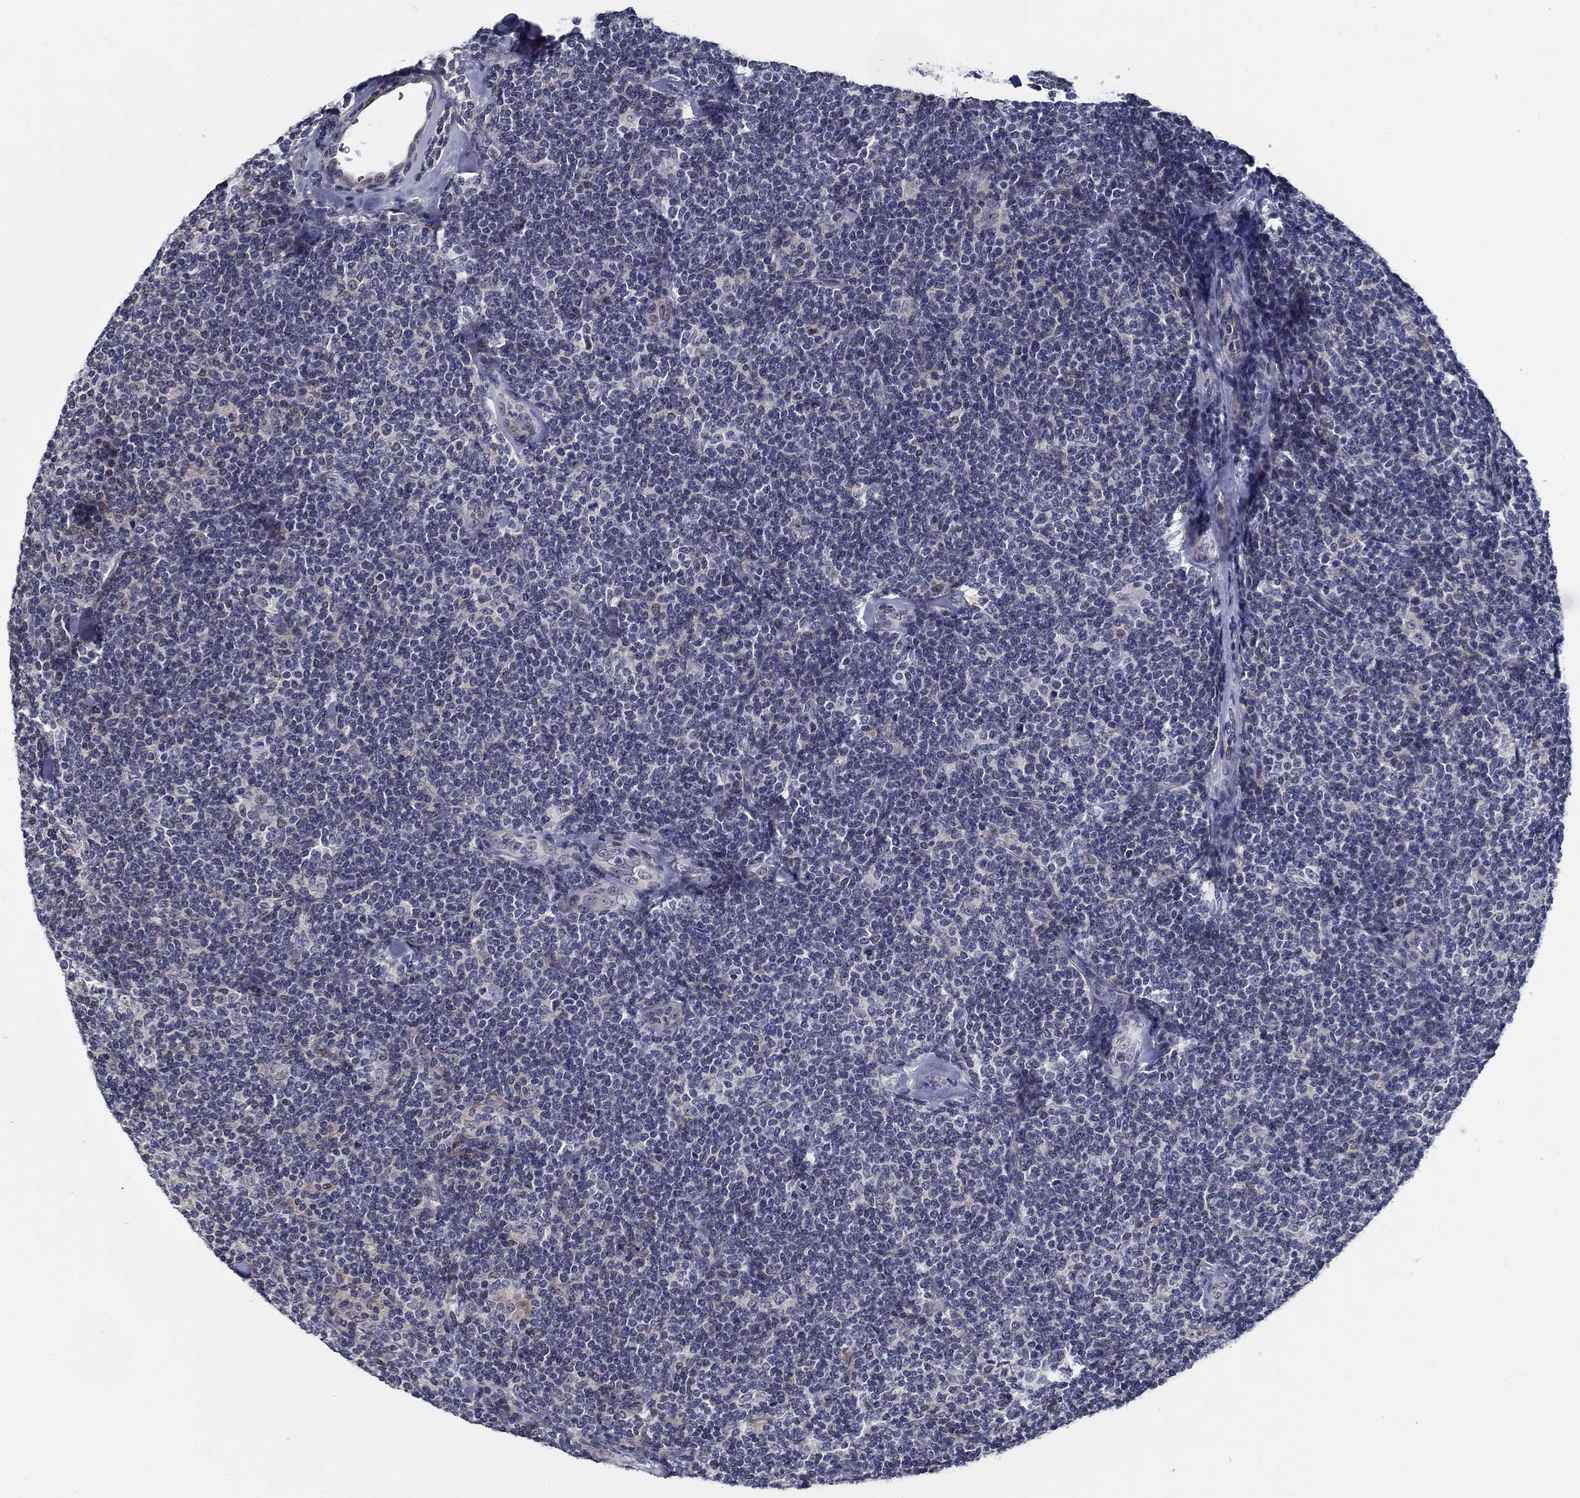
{"staining": {"intensity": "negative", "quantity": "none", "location": "none"}, "tissue": "lymphoma", "cell_type": "Tumor cells", "image_type": "cancer", "snomed": [{"axis": "morphology", "description": "Malignant lymphoma, non-Hodgkin's type, Low grade"}, {"axis": "topography", "description": "Lymph node"}], "caption": "This is an immunohistochemistry photomicrograph of human lymphoma. There is no staining in tumor cells.", "gene": "MYBPC1", "patient": {"sex": "female", "age": 56}}